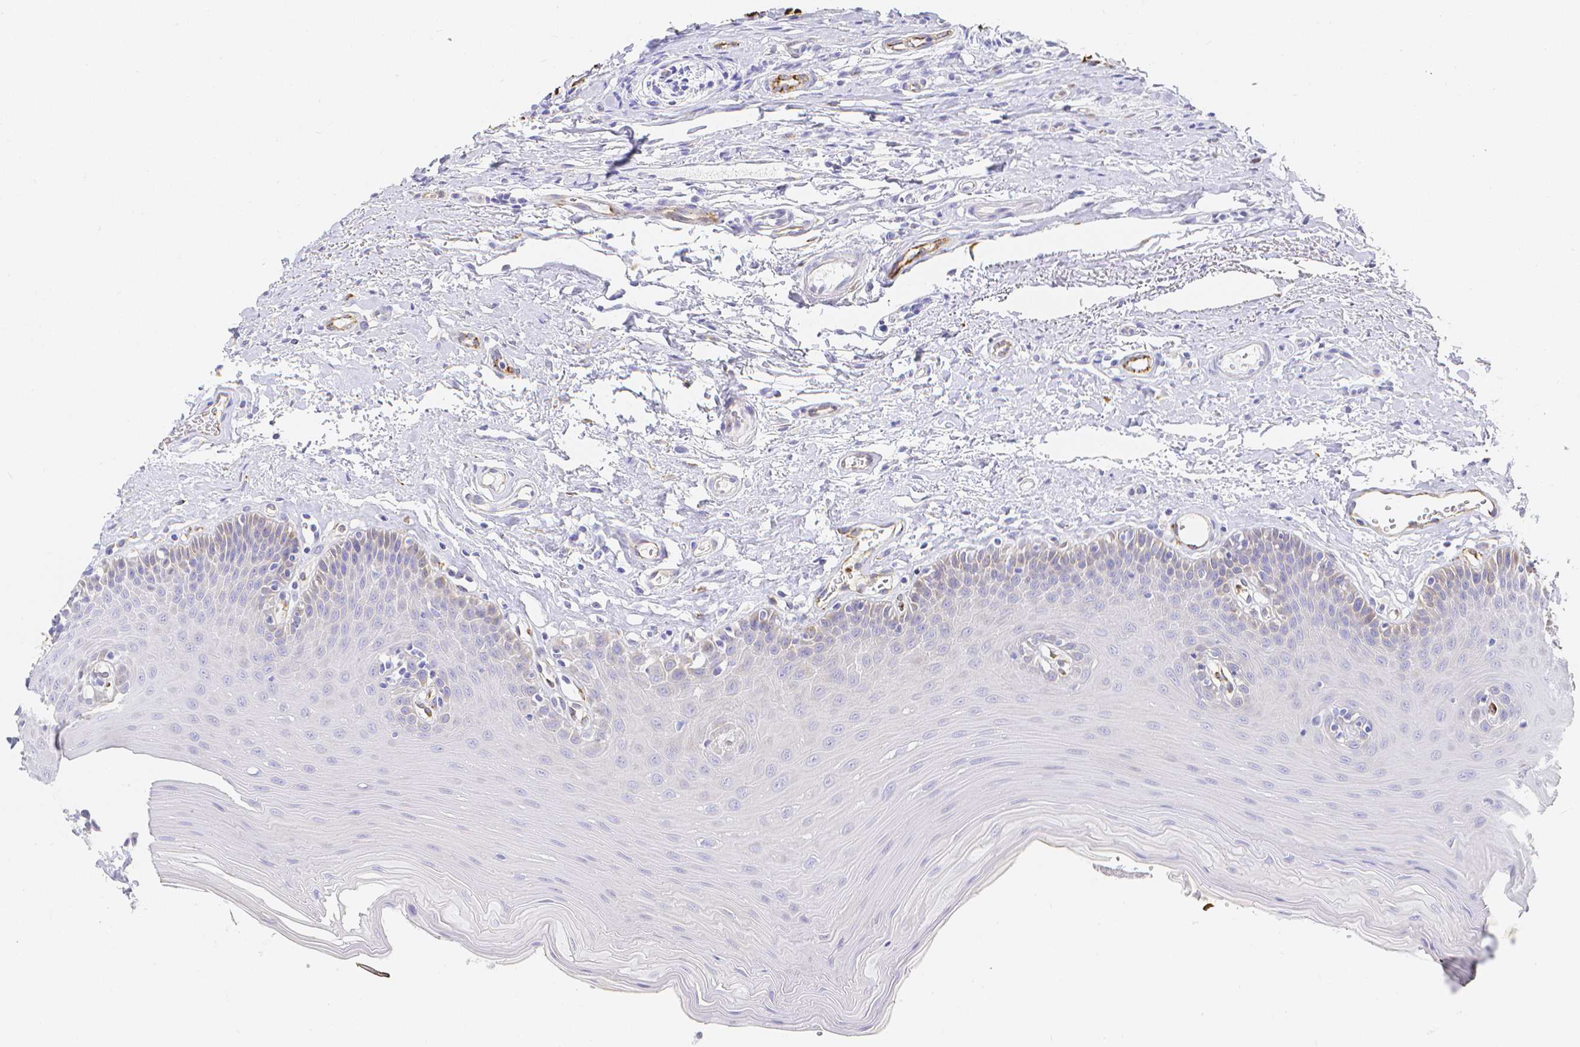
{"staining": {"intensity": "negative", "quantity": "none", "location": "none"}, "tissue": "oral mucosa", "cell_type": "Squamous epithelial cells", "image_type": "normal", "snomed": [{"axis": "morphology", "description": "Normal tissue, NOS"}, {"axis": "morphology", "description": "Adenocarcinoma, NOS"}, {"axis": "topography", "description": "Oral tissue"}, {"axis": "topography", "description": "Head-Neck"}], "caption": "A high-resolution micrograph shows immunohistochemistry (IHC) staining of normal oral mucosa, which shows no significant expression in squamous epithelial cells.", "gene": "SMURF1", "patient": {"sex": "female", "age": 57}}